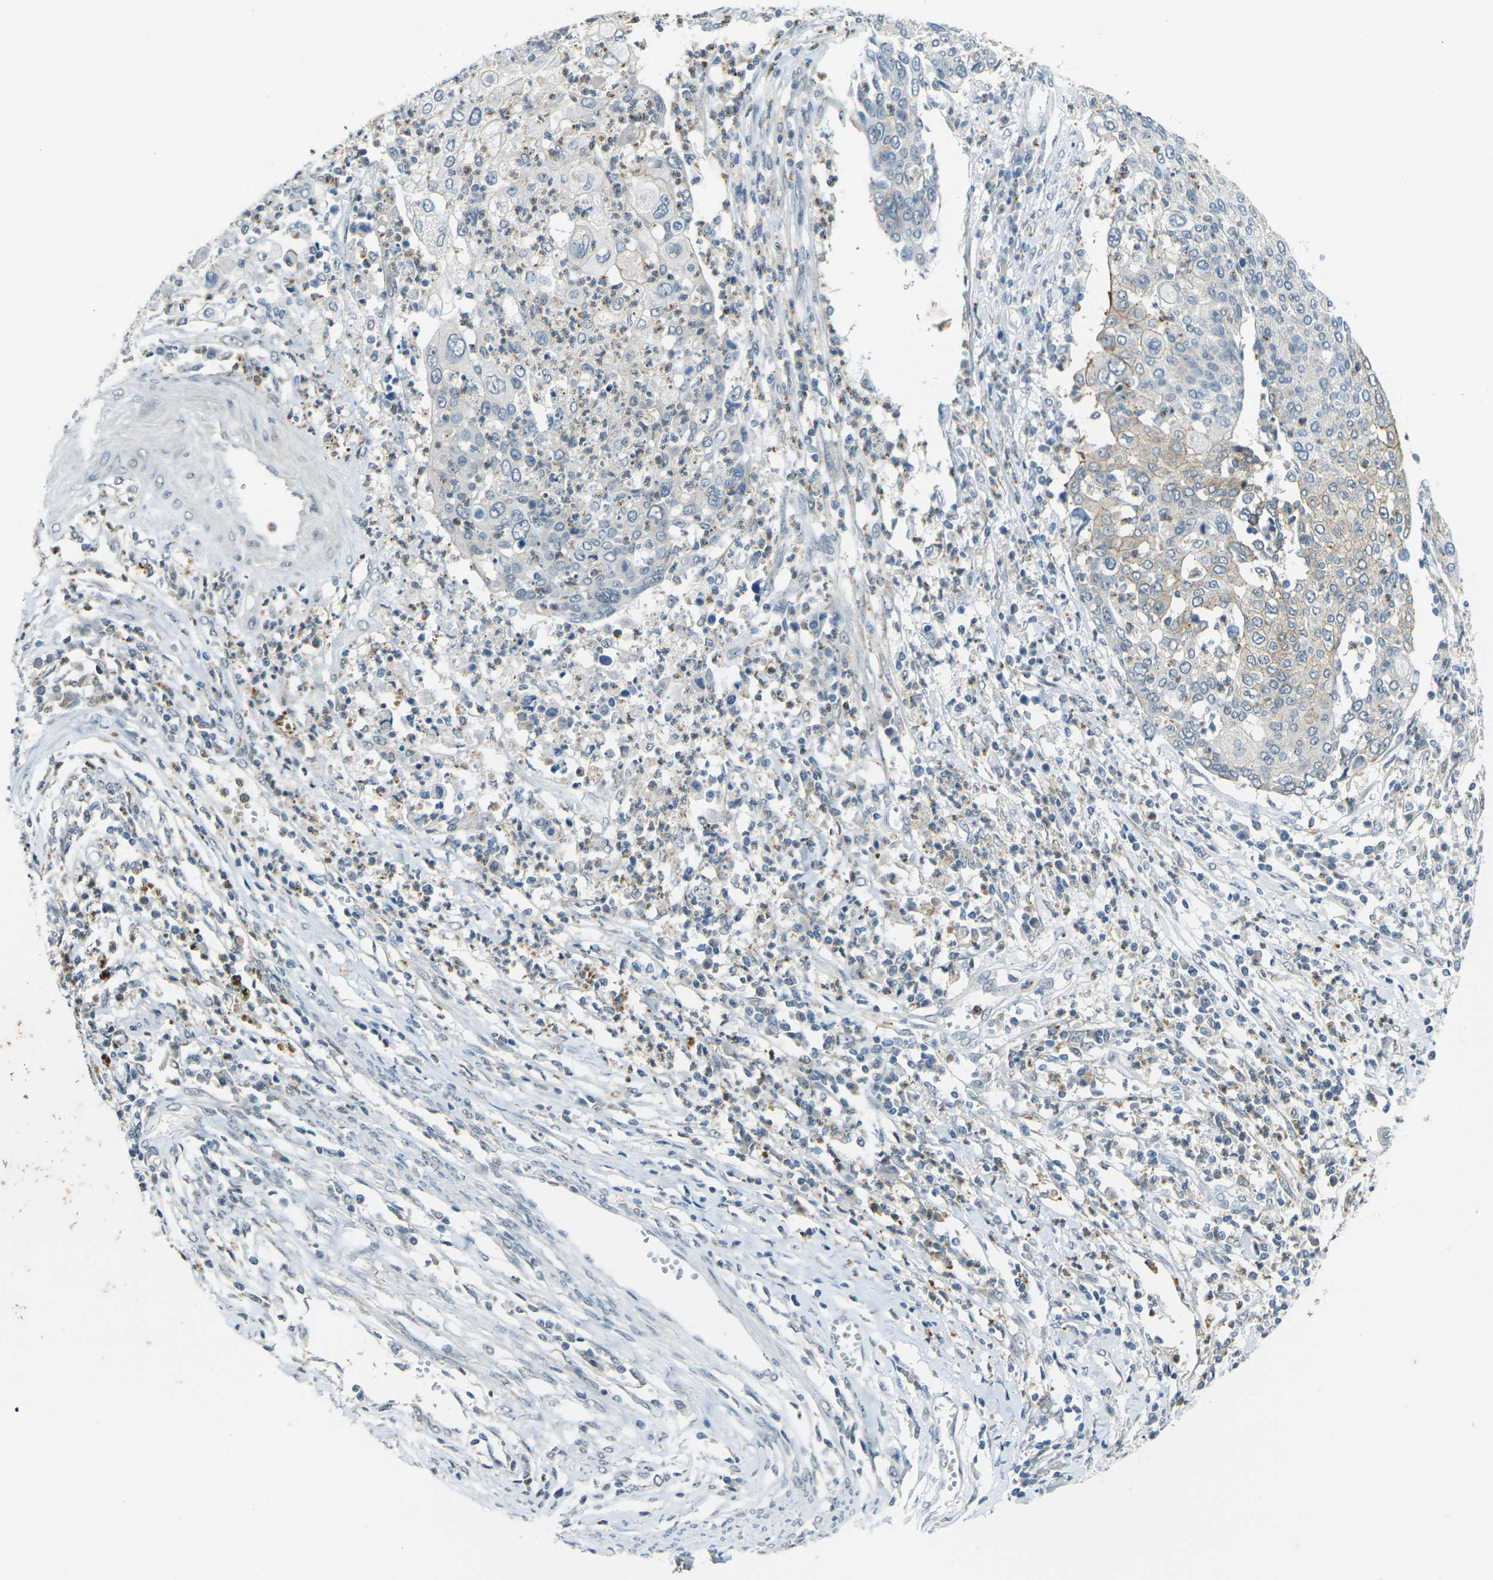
{"staining": {"intensity": "weak", "quantity": "<25%", "location": "cytoplasmic/membranous"}, "tissue": "cervical cancer", "cell_type": "Tumor cells", "image_type": "cancer", "snomed": [{"axis": "morphology", "description": "Squamous cell carcinoma, NOS"}, {"axis": "topography", "description": "Cervix"}], "caption": "DAB immunohistochemical staining of human cervical cancer reveals no significant staining in tumor cells.", "gene": "SPTBN2", "patient": {"sex": "female", "age": 40}}